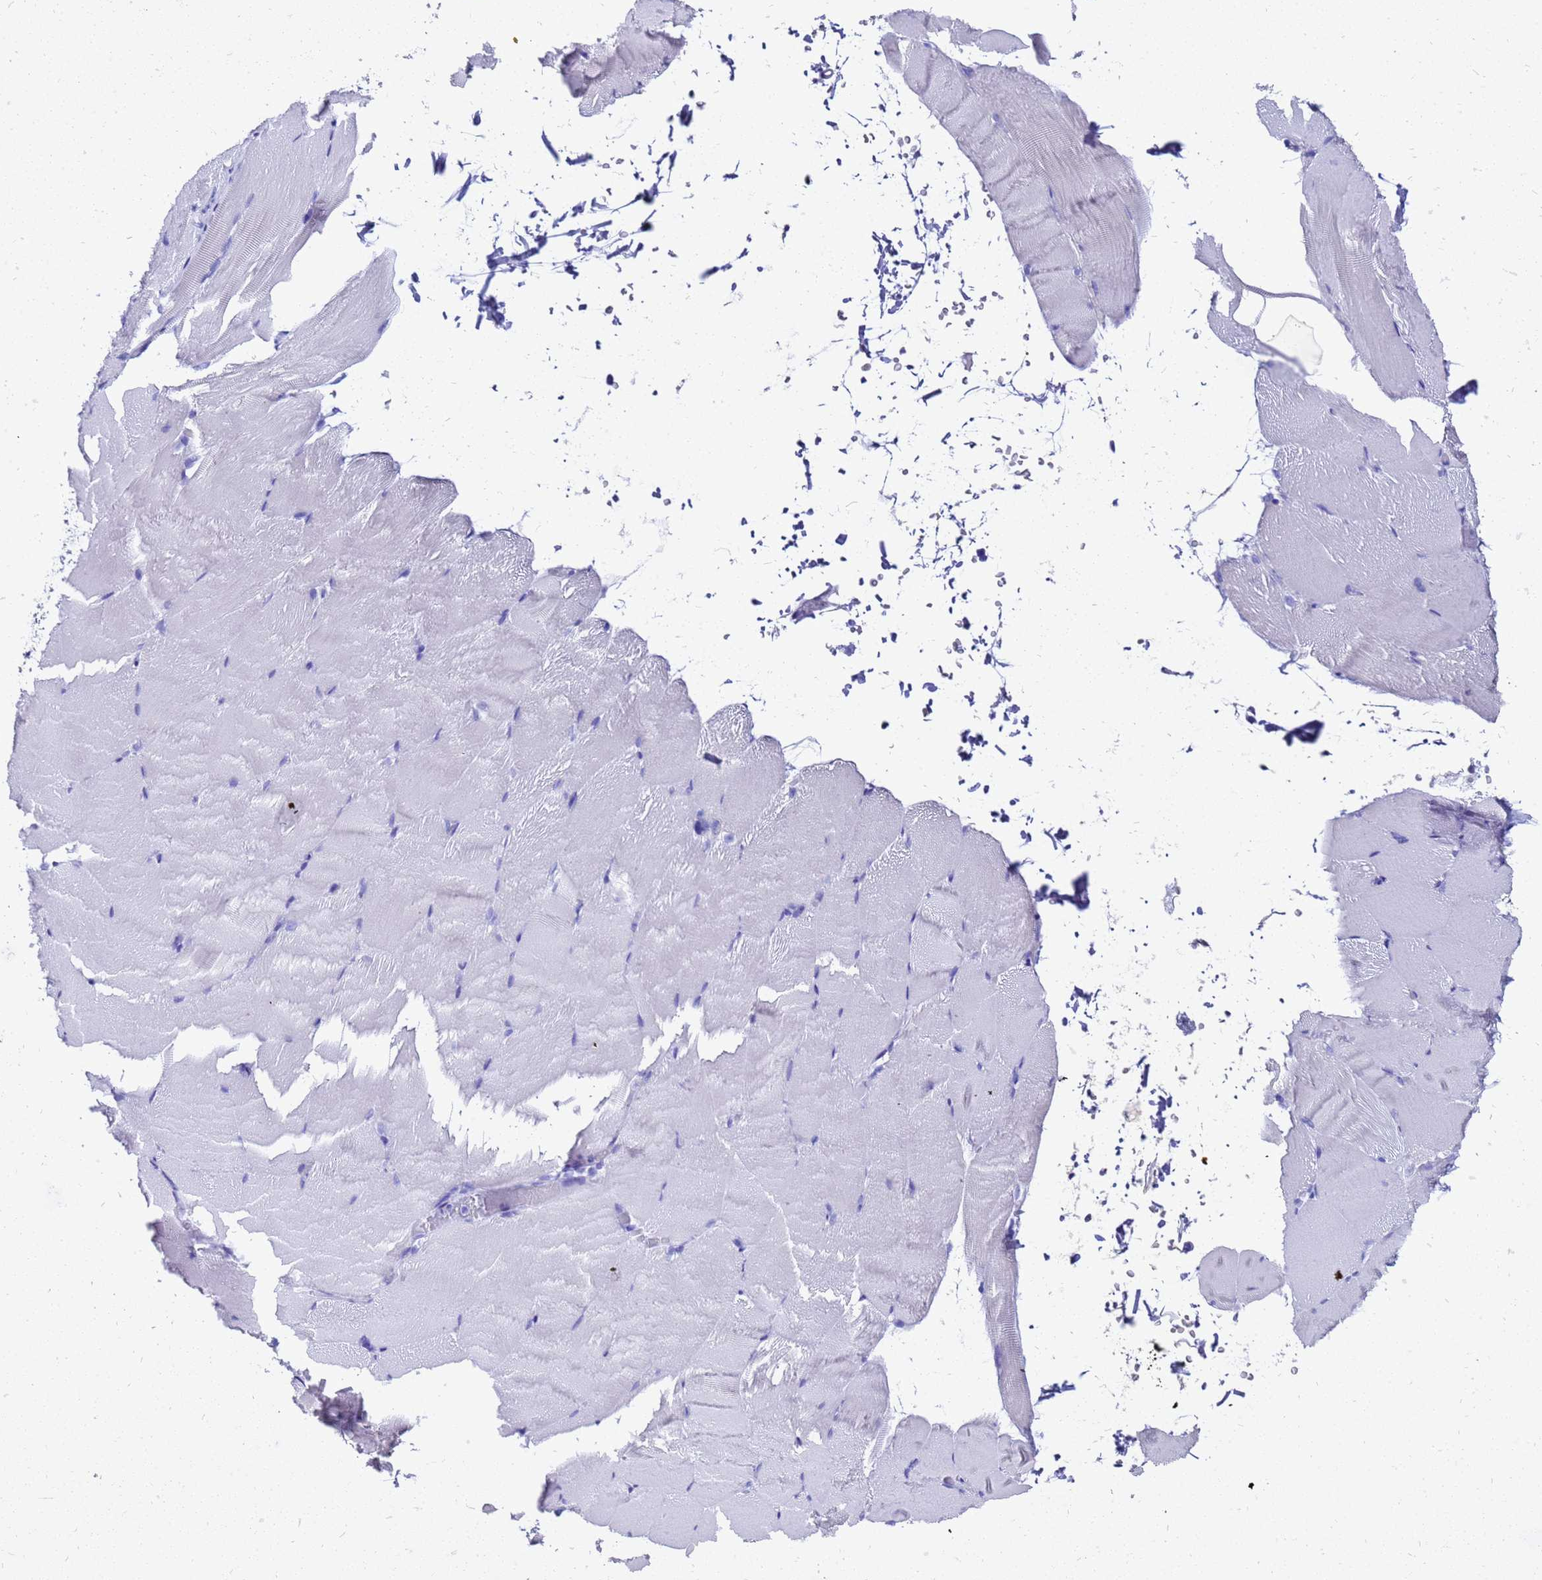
{"staining": {"intensity": "negative", "quantity": "none", "location": "none"}, "tissue": "skeletal muscle", "cell_type": "Myocytes", "image_type": "normal", "snomed": [{"axis": "morphology", "description": "Normal tissue, NOS"}, {"axis": "topography", "description": "Skeletal muscle"}, {"axis": "topography", "description": "Parathyroid gland"}], "caption": "Unremarkable skeletal muscle was stained to show a protein in brown. There is no significant staining in myocytes. The staining was performed using DAB to visualize the protein expression in brown, while the nuclei were stained in blue with hematoxylin (Magnification: 20x).", "gene": "LIPF", "patient": {"sex": "female", "age": 37}}